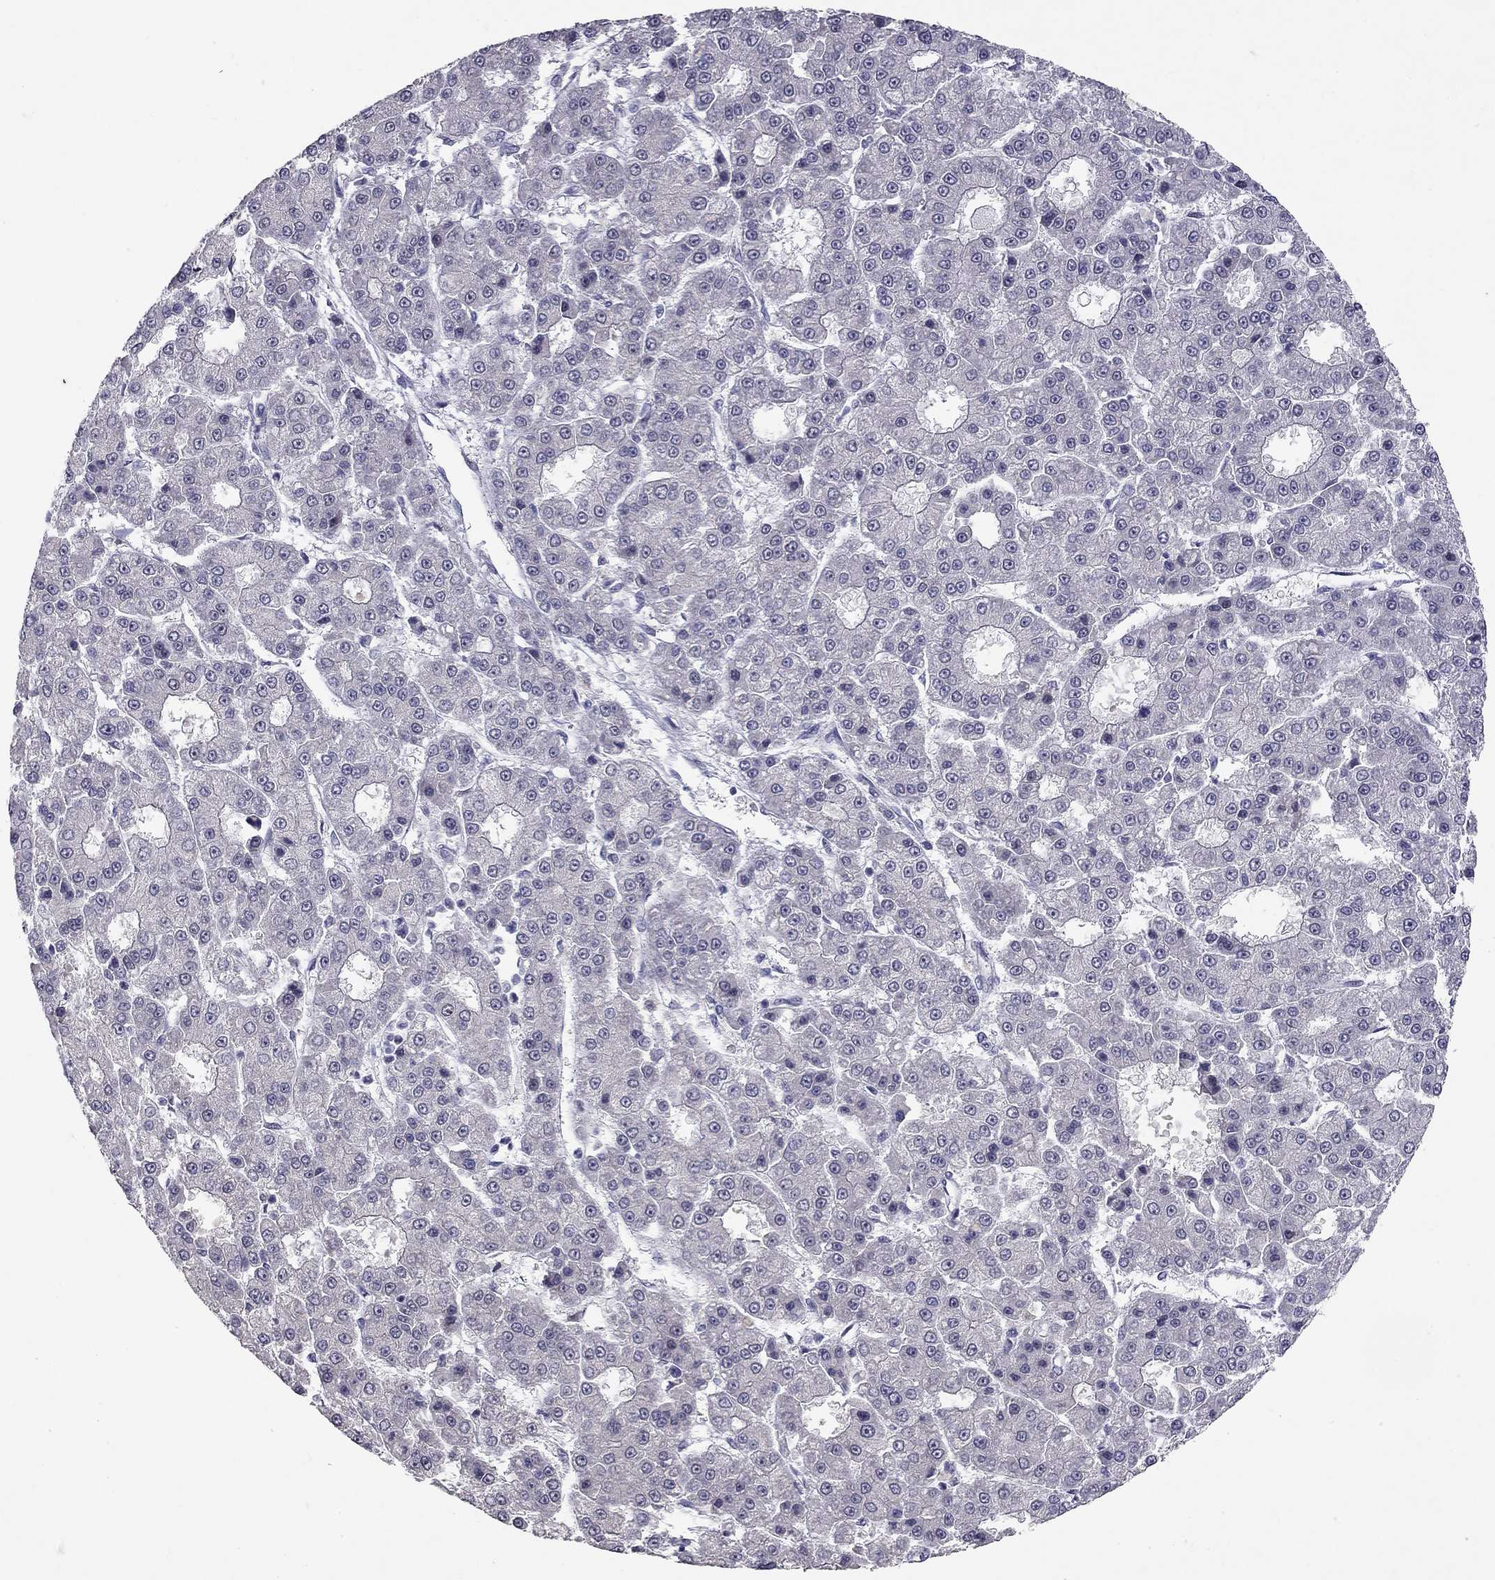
{"staining": {"intensity": "negative", "quantity": "none", "location": "none"}, "tissue": "liver cancer", "cell_type": "Tumor cells", "image_type": "cancer", "snomed": [{"axis": "morphology", "description": "Carcinoma, Hepatocellular, NOS"}, {"axis": "topography", "description": "Liver"}], "caption": "DAB (3,3'-diaminobenzidine) immunohistochemical staining of human liver cancer (hepatocellular carcinoma) shows no significant positivity in tumor cells.", "gene": "STXBP6", "patient": {"sex": "male", "age": 70}}